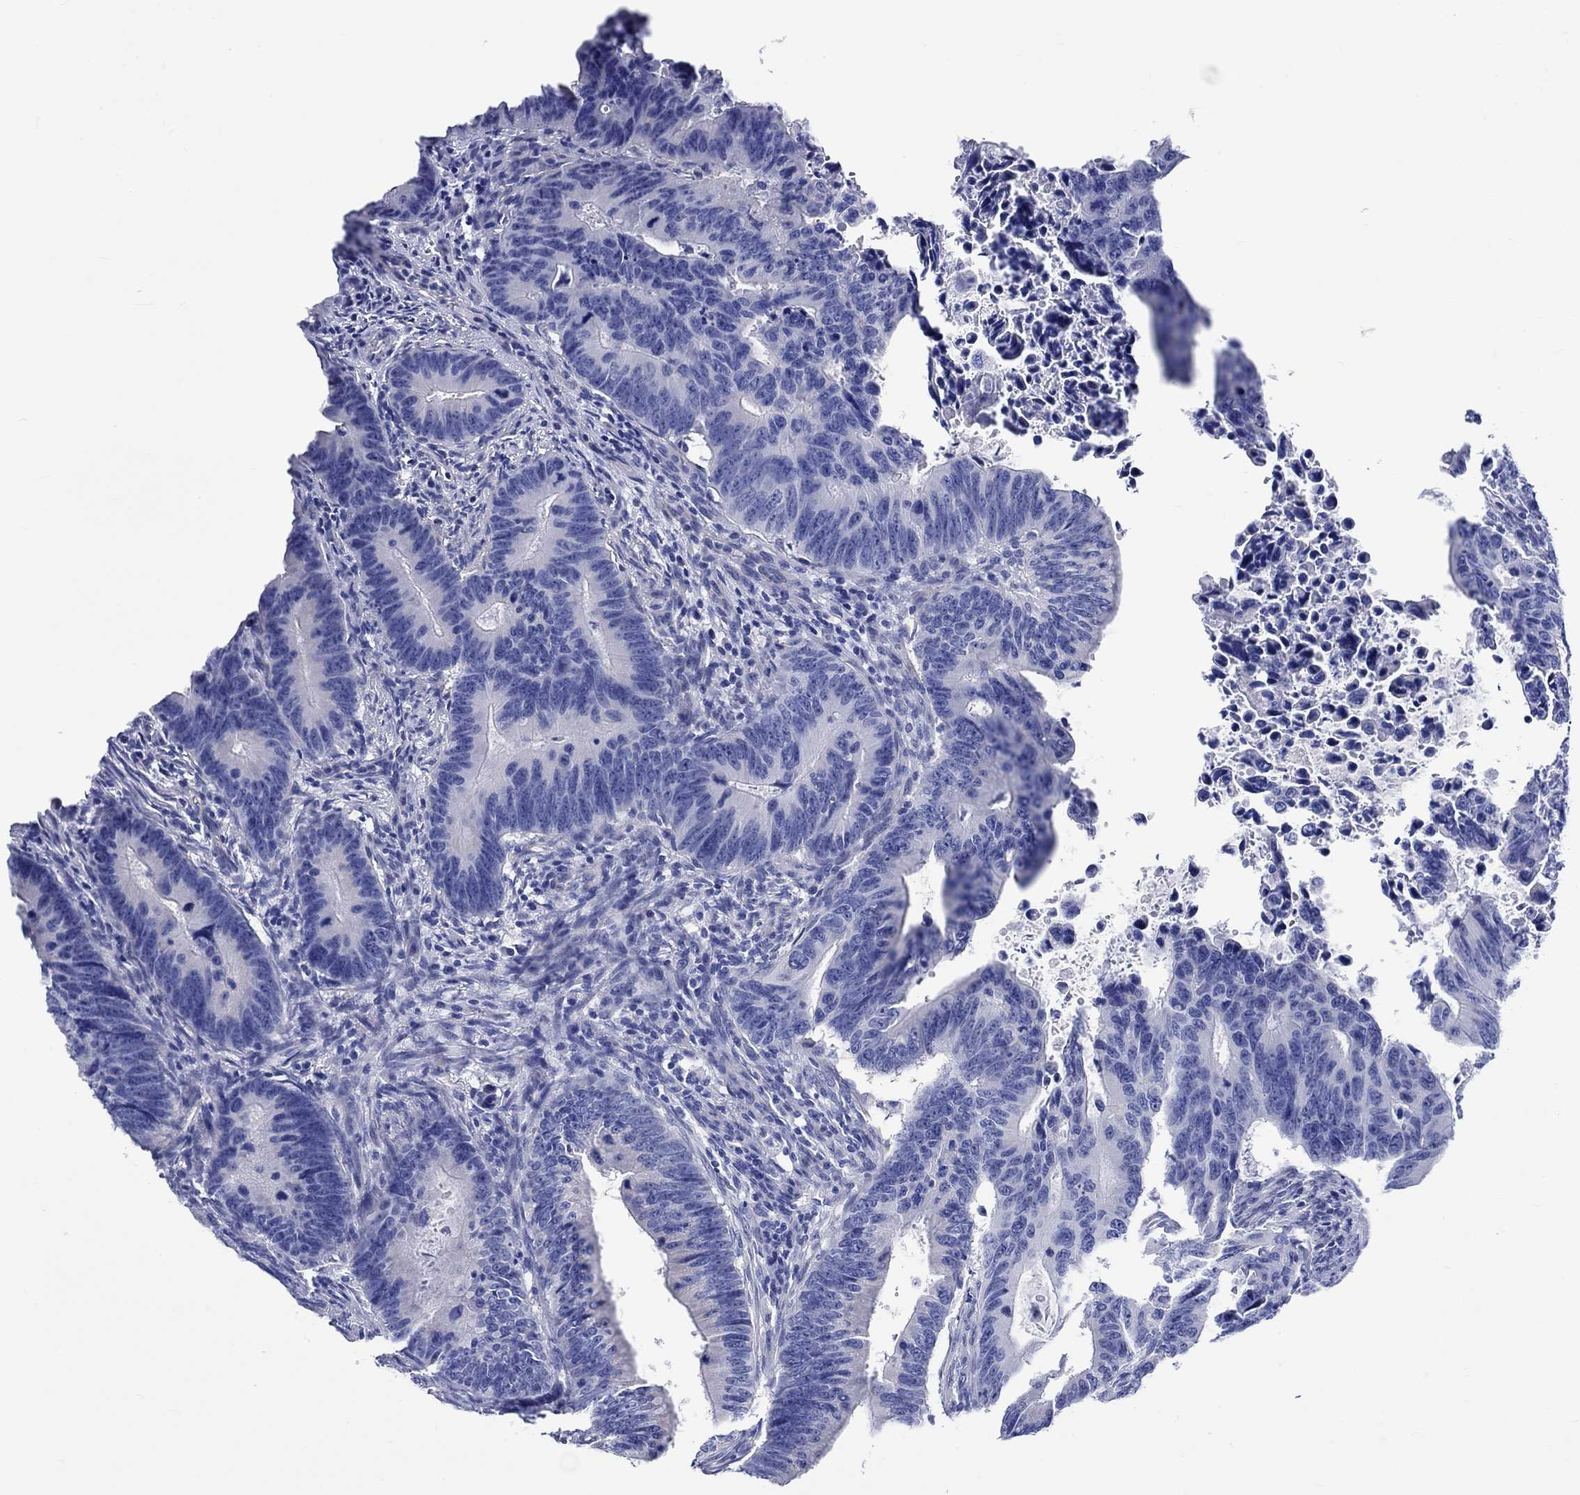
{"staining": {"intensity": "negative", "quantity": "none", "location": "none"}, "tissue": "colorectal cancer", "cell_type": "Tumor cells", "image_type": "cancer", "snomed": [{"axis": "morphology", "description": "Adenocarcinoma, NOS"}, {"axis": "topography", "description": "Colon"}], "caption": "The photomicrograph displays no significant staining in tumor cells of colorectal cancer (adenocarcinoma).", "gene": "HARBI1", "patient": {"sex": "female", "age": 87}}